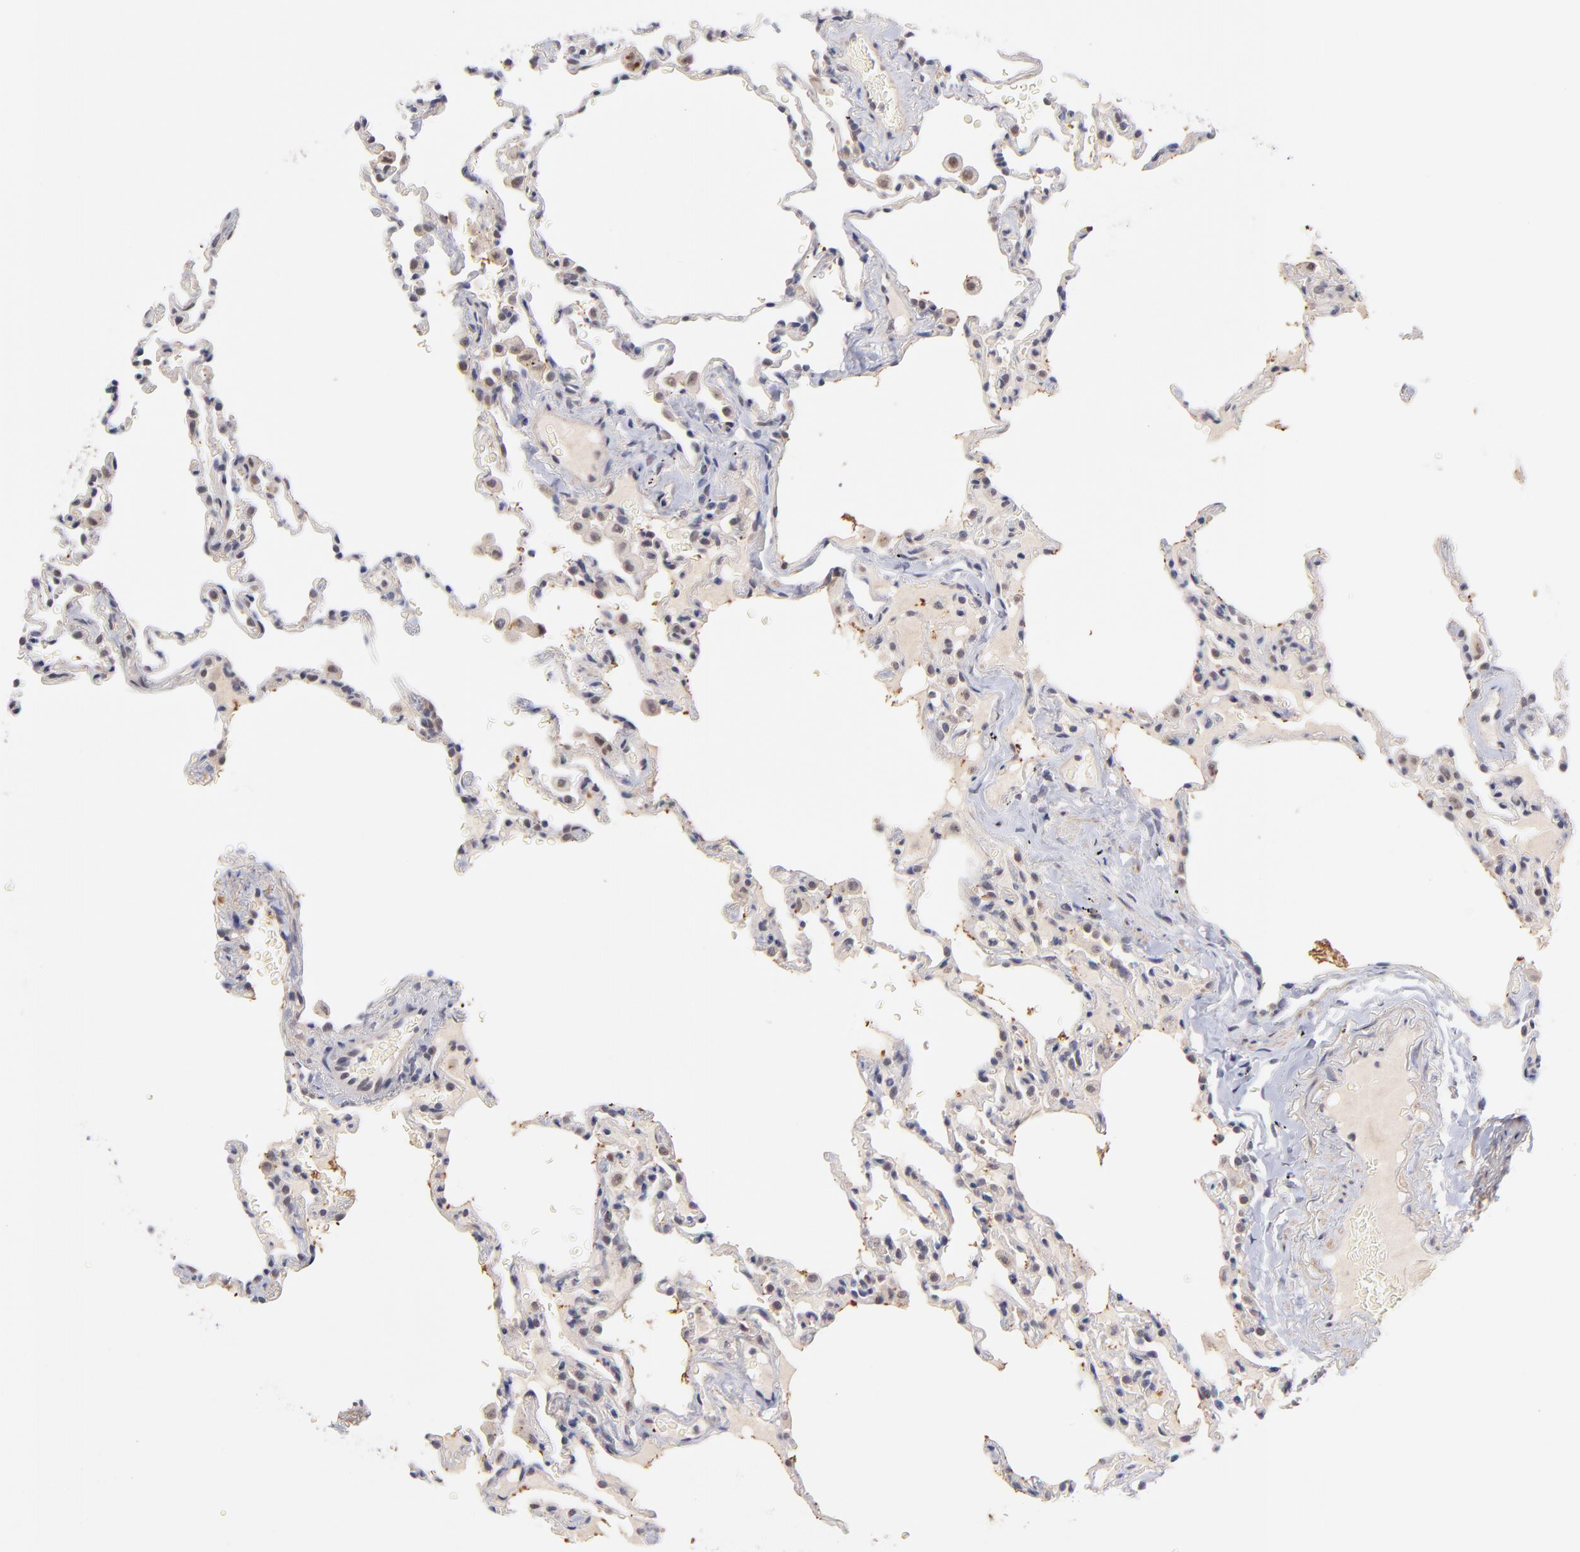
{"staining": {"intensity": "negative", "quantity": "none", "location": "none"}, "tissue": "lung", "cell_type": "Alveolar cells", "image_type": "normal", "snomed": [{"axis": "morphology", "description": "Normal tissue, NOS"}, {"axis": "topography", "description": "Lung"}], "caption": "The image exhibits no significant staining in alveolar cells of lung. (DAB (3,3'-diaminobenzidine) IHC with hematoxylin counter stain).", "gene": "UBE2E2", "patient": {"sex": "male", "age": 59}}